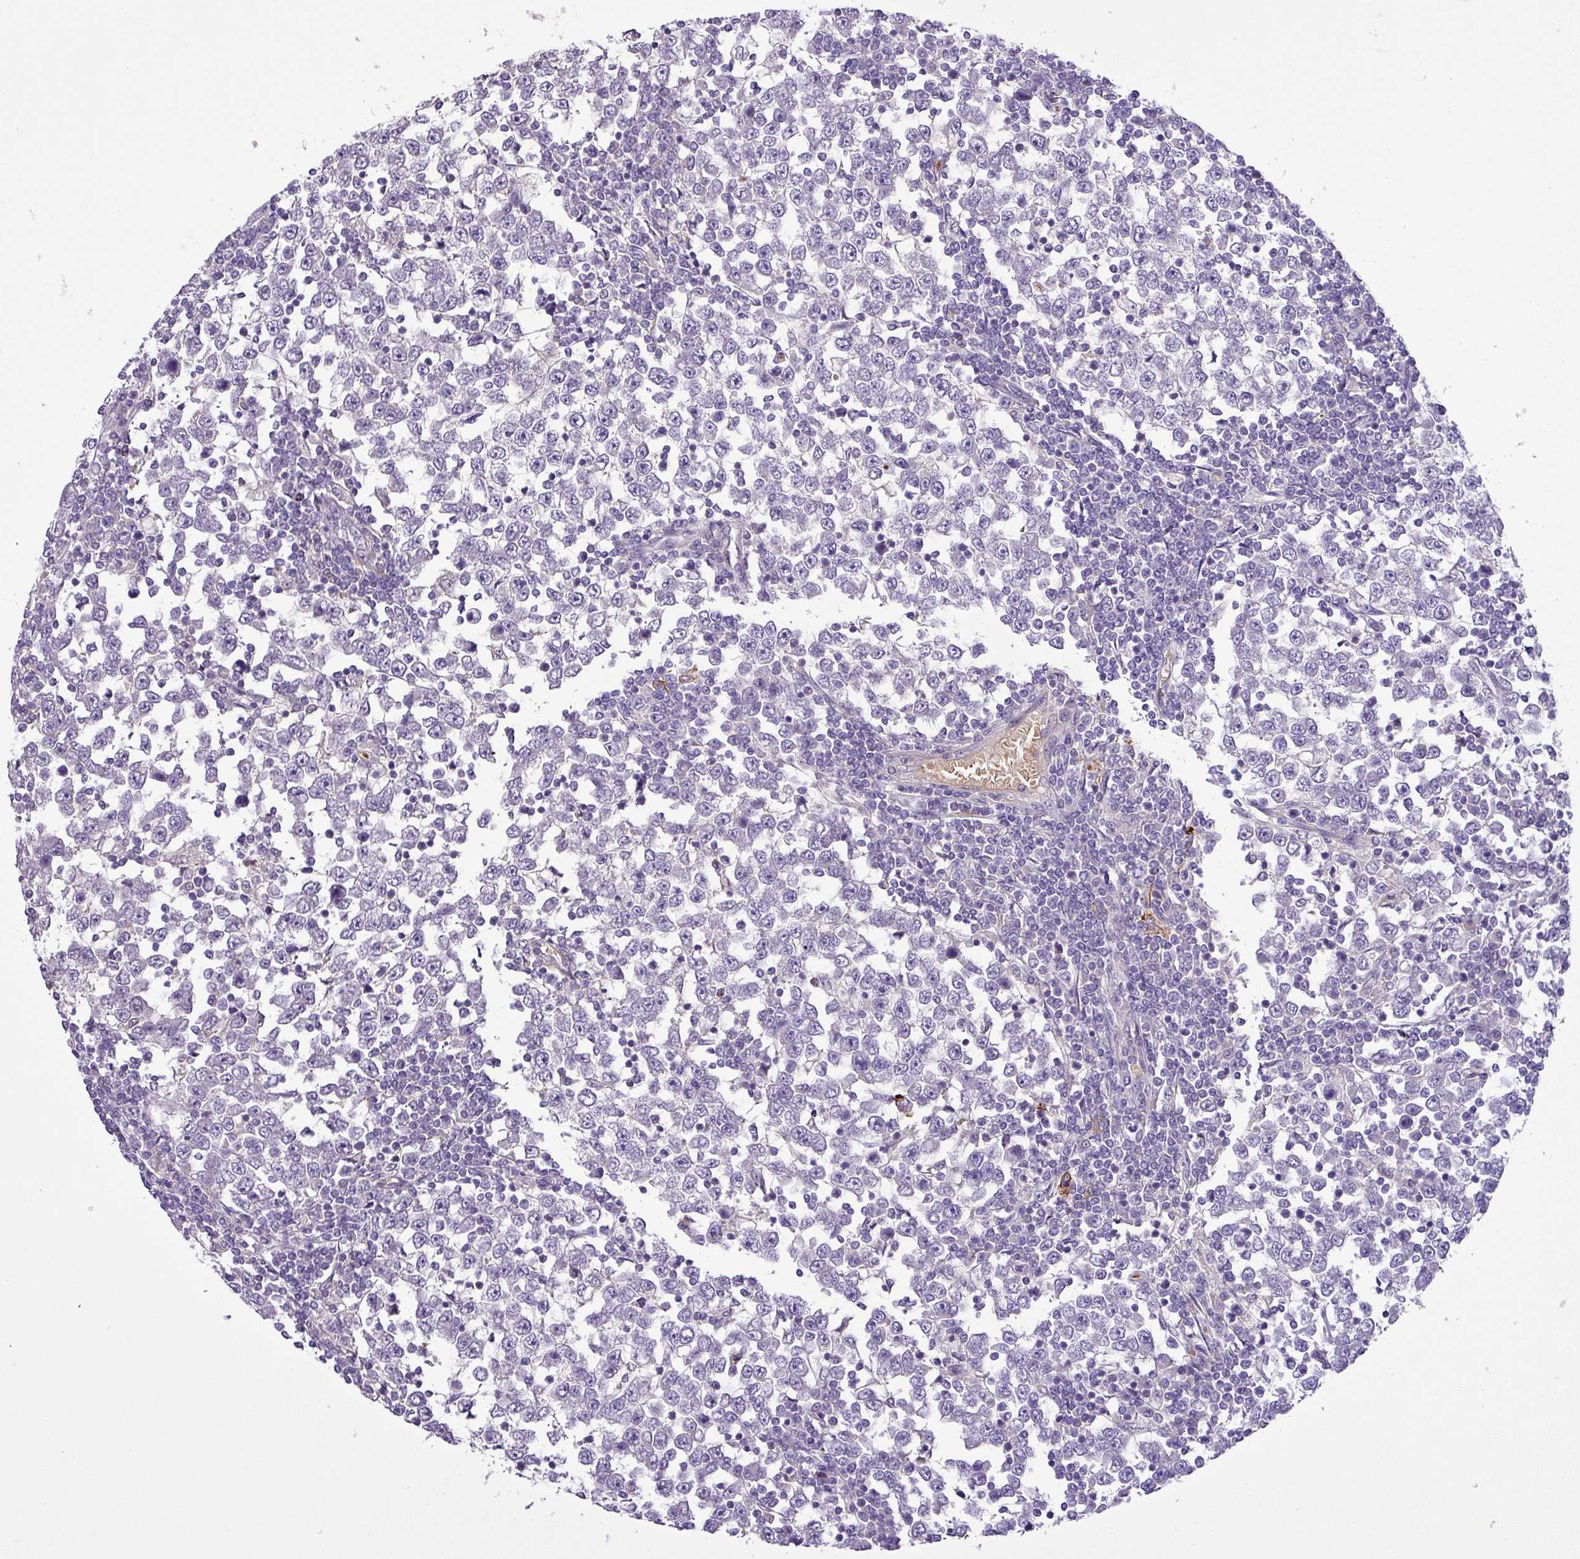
{"staining": {"intensity": "negative", "quantity": "none", "location": "none"}, "tissue": "testis cancer", "cell_type": "Tumor cells", "image_type": "cancer", "snomed": [{"axis": "morphology", "description": "Seminoma, NOS"}, {"axis": "topography", "description": "Testis"}], "caption": "An image of testis cancer stained for a protein demonstrates no brown staining in tumor cells.", "gene": "NBEAL2", "patient": {"sex": "male", "age": 65}}